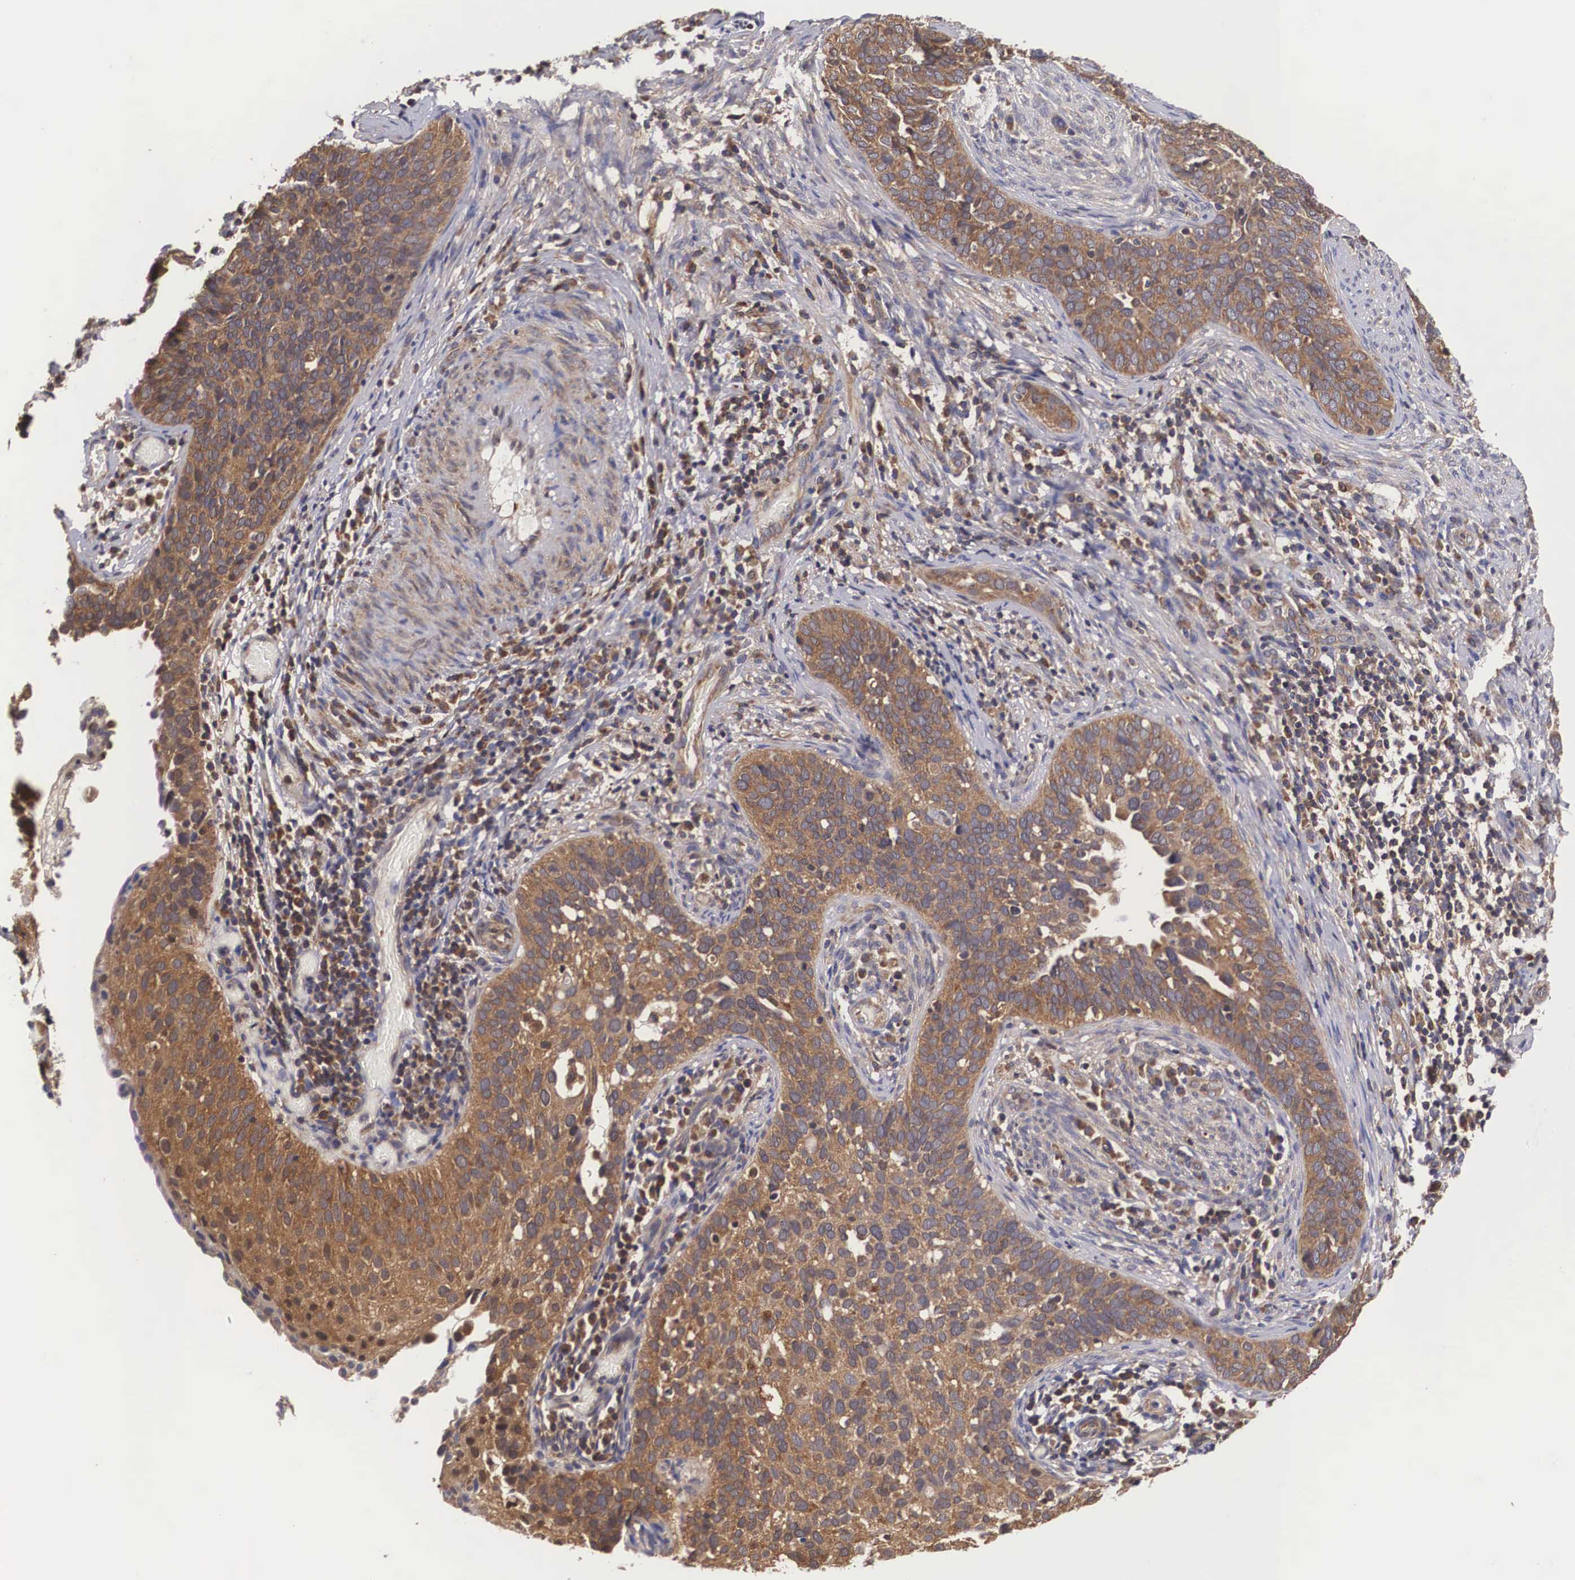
{"staining": {"intensity": "moderate", "quantity": ">75%", "location": "cytoplasmic/membranous"}, "tissue": "cervical cancer", "cell_type": "Tumor cells", "image_type": "cancer", "snomed": [{"axis": "morphology", "description": "Squamous cell carcinoma, NOS"}, {"axis": "topography", "description": "Cervix"}], "caption": "Immunohistochemical staining of human squamous cell carcinoma (cervical) exhibits medium levels of moderate cytoplasmic/membranous protein expression in approximately >75% of tumor cells. (Stains: DAB in brown, nuclei in blue, Microscopy: brightfield microscopy at high magnification).", "gene": "DHRS1", "patient": {"sex": "female", "age": 31}}